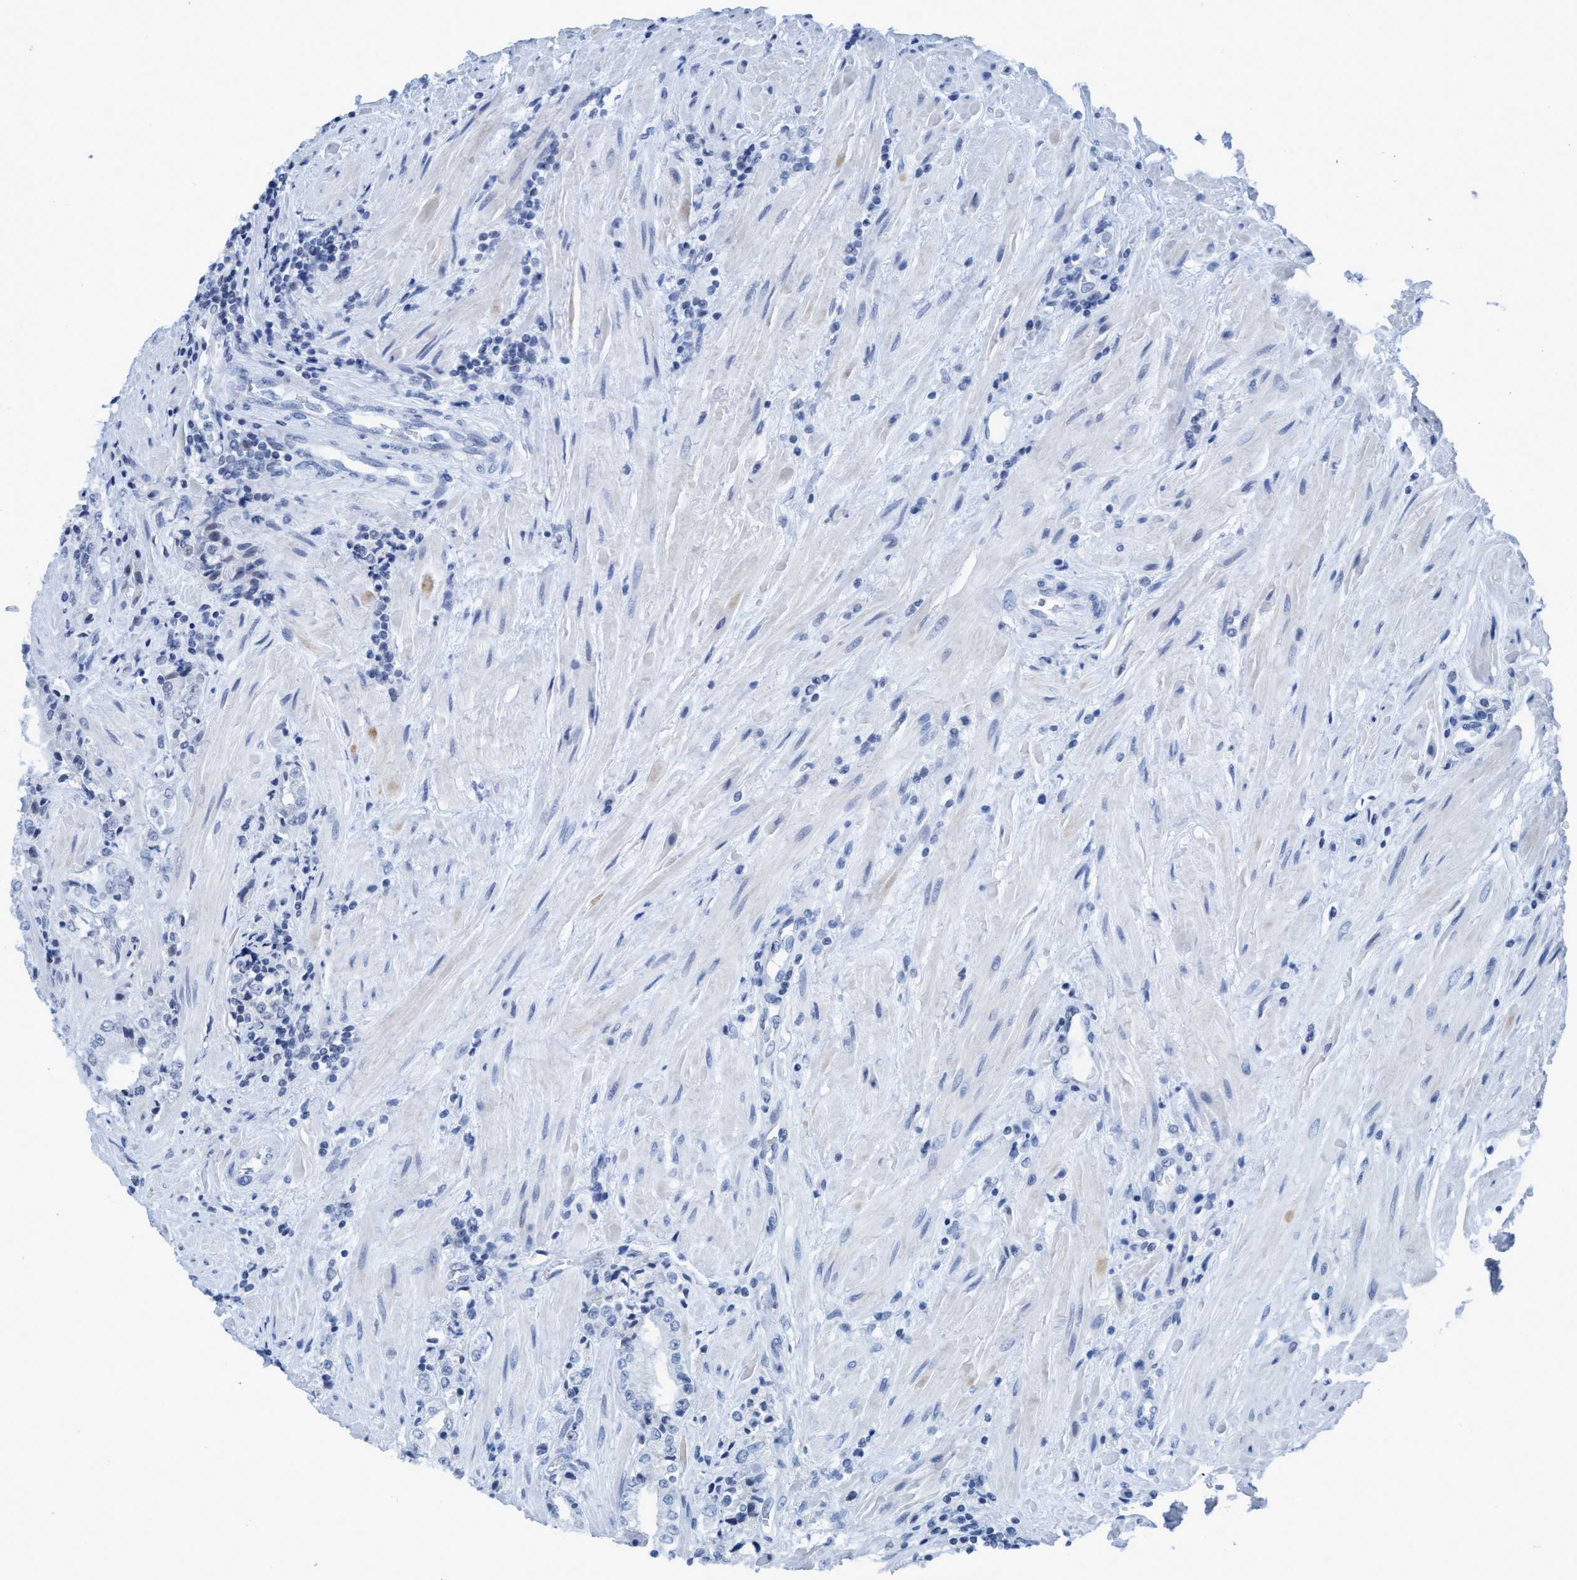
{"staining": {"intensity": "negative", "quantity": "none", "location": "none"}, "tissue": "prostate cancer", "cell_type": "Tumor cells", "image_type": "cancer", "snomed": [{"axis": "morphology", "description": "Adenocarcinoma, High grade"}, {"axis": "topography", "description": "Prostate"}], "caption": "Immunohistochemistry photomicrograph of human high-grade adenocarcinoma (prostate) stained for a protein (brown), which exhibits no expression in tumor cells.", "gene": "DNAI1", "patient": {"sex": "male", "age": 61}}